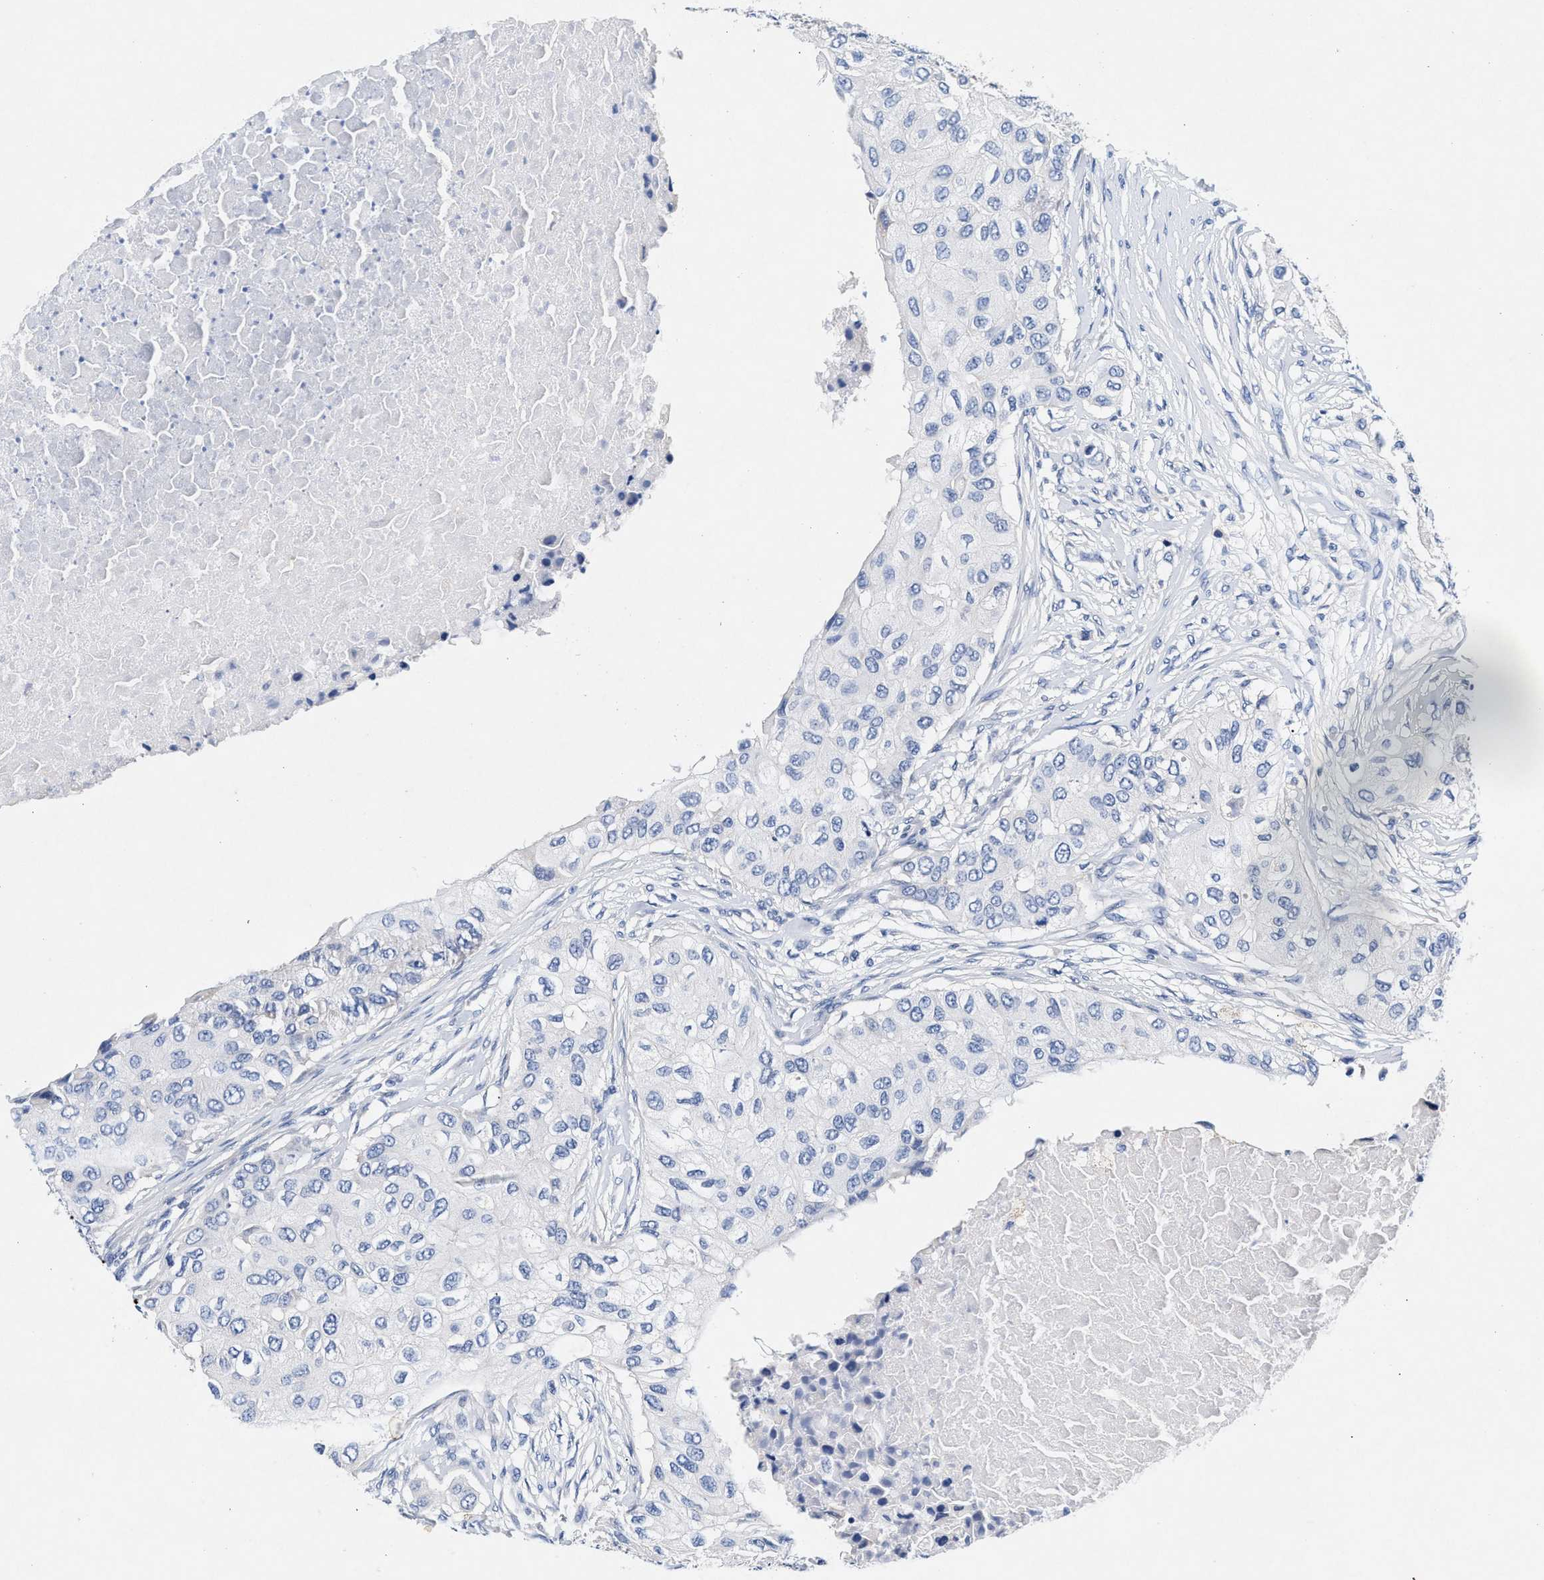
{"staining": {"intensity": "negative", "quantity": "none", "location": "none"}, "tissue": "breast cancer", "cell_type": "Tumor cells", "image_type": "cancer", "snomed": [{"axis": "morphology", "description": "Normal tissue, NOS"}, {"axis": "morphology", "description": "Duct carcinoma"}, {"axis": "topography", "description": "Breast"}], "caption": "Histopathology image shows no significant protein positivity in tumor cells of breast cancer.", "gene": "GNAI3", "patient": {"sex": "female", "age": 49}}